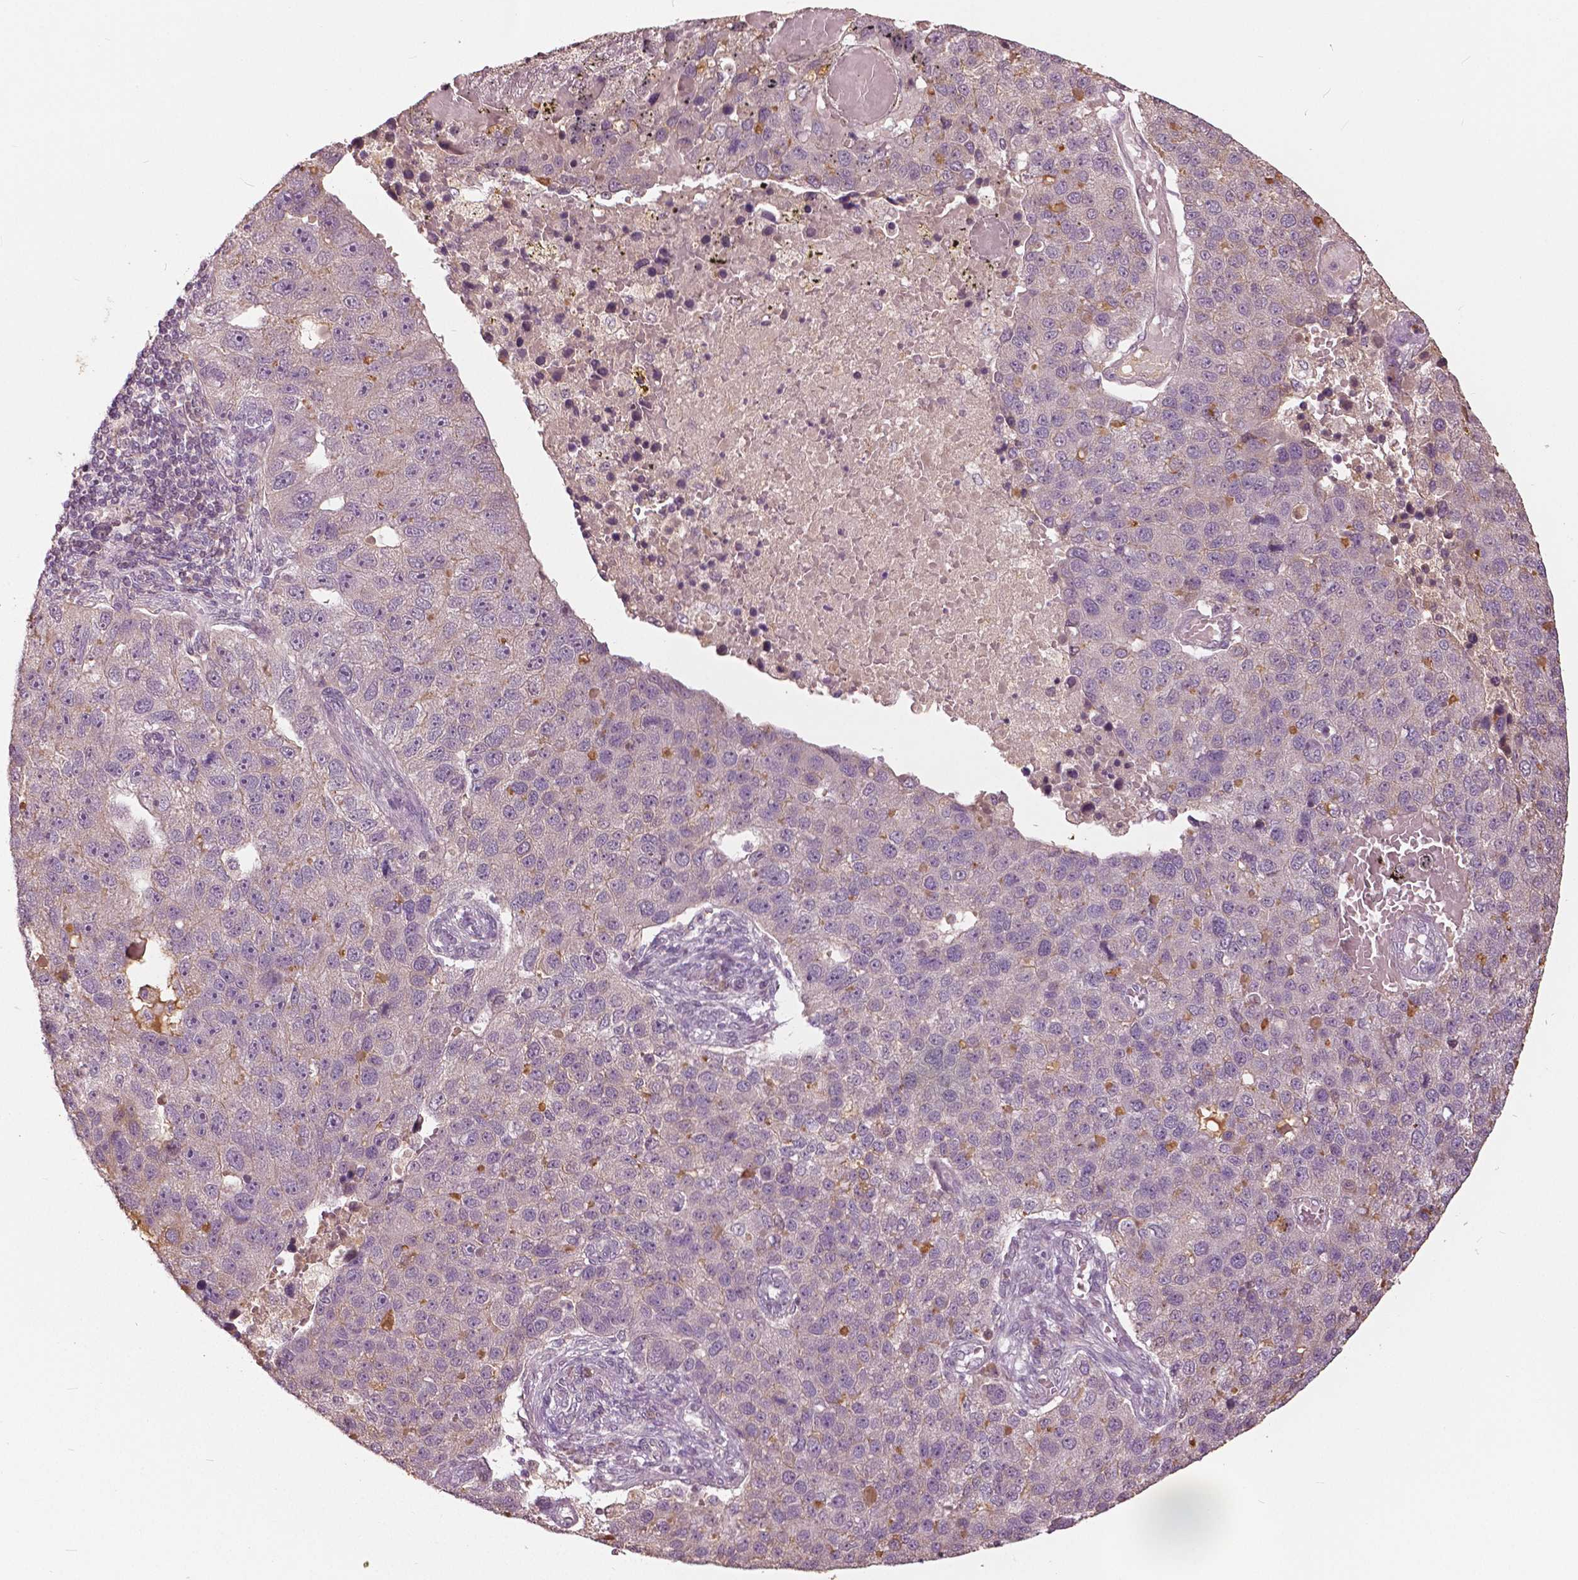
{"staining": {"intensity": "weak", "quantity": "<25%", "location": "nuclear"}, "tissue": "pancreatic cancer", "cell_type": "Tumor cells", "image_type": "cancer", "snomed": [{"axis": "morphology", "description": "Adenocarcinoma, NOS"}, {"axis": "topography", "description": "Pancreas"}], "caption": "Protein analysis of pancreatic adenocarcinoma demonstrates no significant expression in tumor cells.", "gene": "ANGPTL4", "patient": {"sex": "female", "age": 61}}